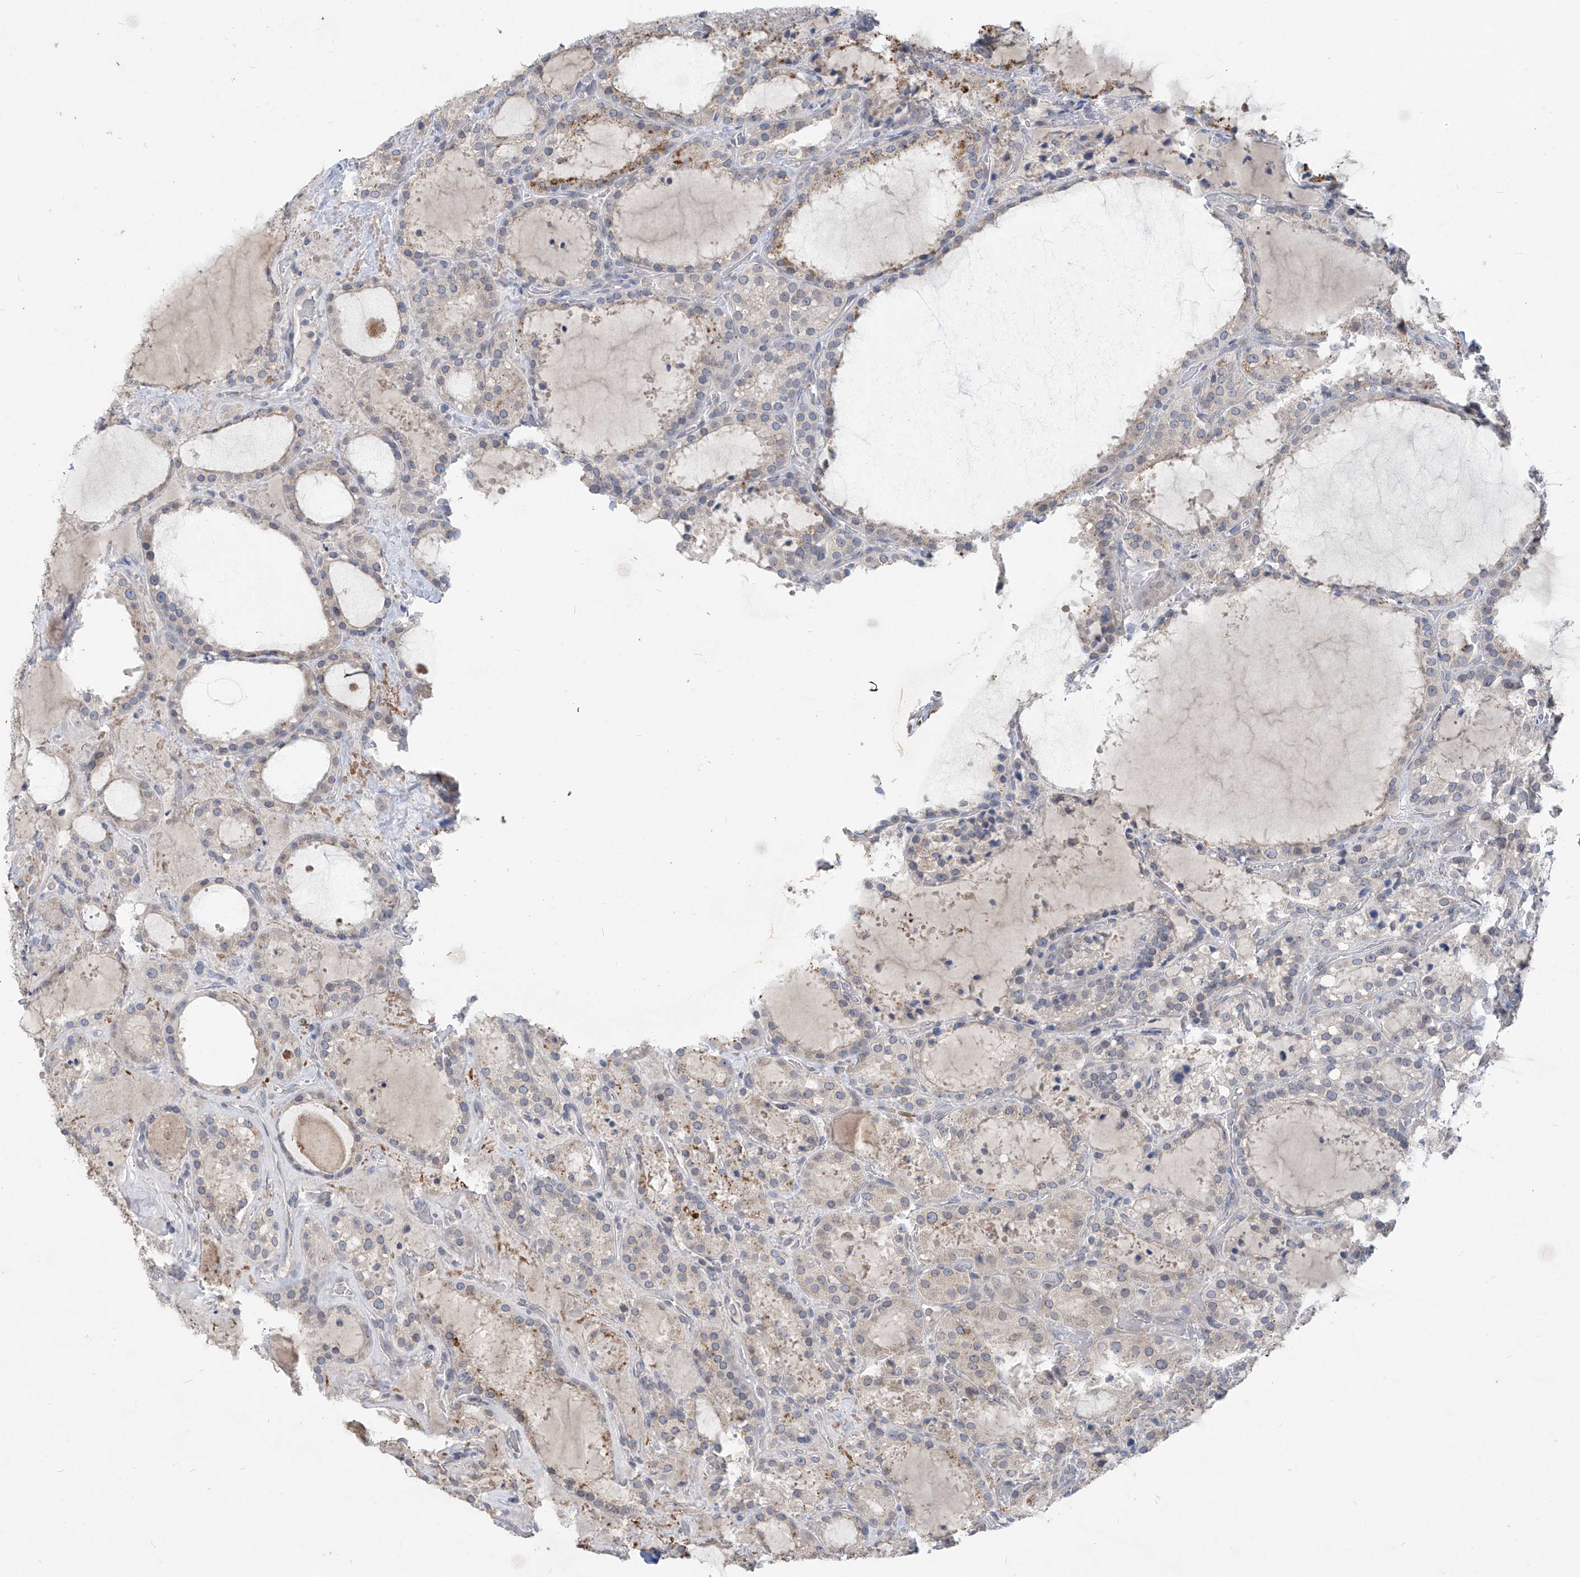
{"staining": {"intensity": "weak", "quantity": "<25%", "location": "cytoplasmic/membranous,nuclear"}, "tissue": "thyroid cancer", "cell_type": "Tumor cells", "image_type": "cancer", "snomed": [{"axis": "morphology", "description": "Papillary adenocarcinoma, NOS"}, {"axis": "topography", "description": "Thyroid gland"}], "caption": "The histopathology image reveals no staining of tumor cells in thyroid papillary adenocarcinoma.", "gene": "KRTAP25-1", "patient": {"sex": "male", "age": 77}}